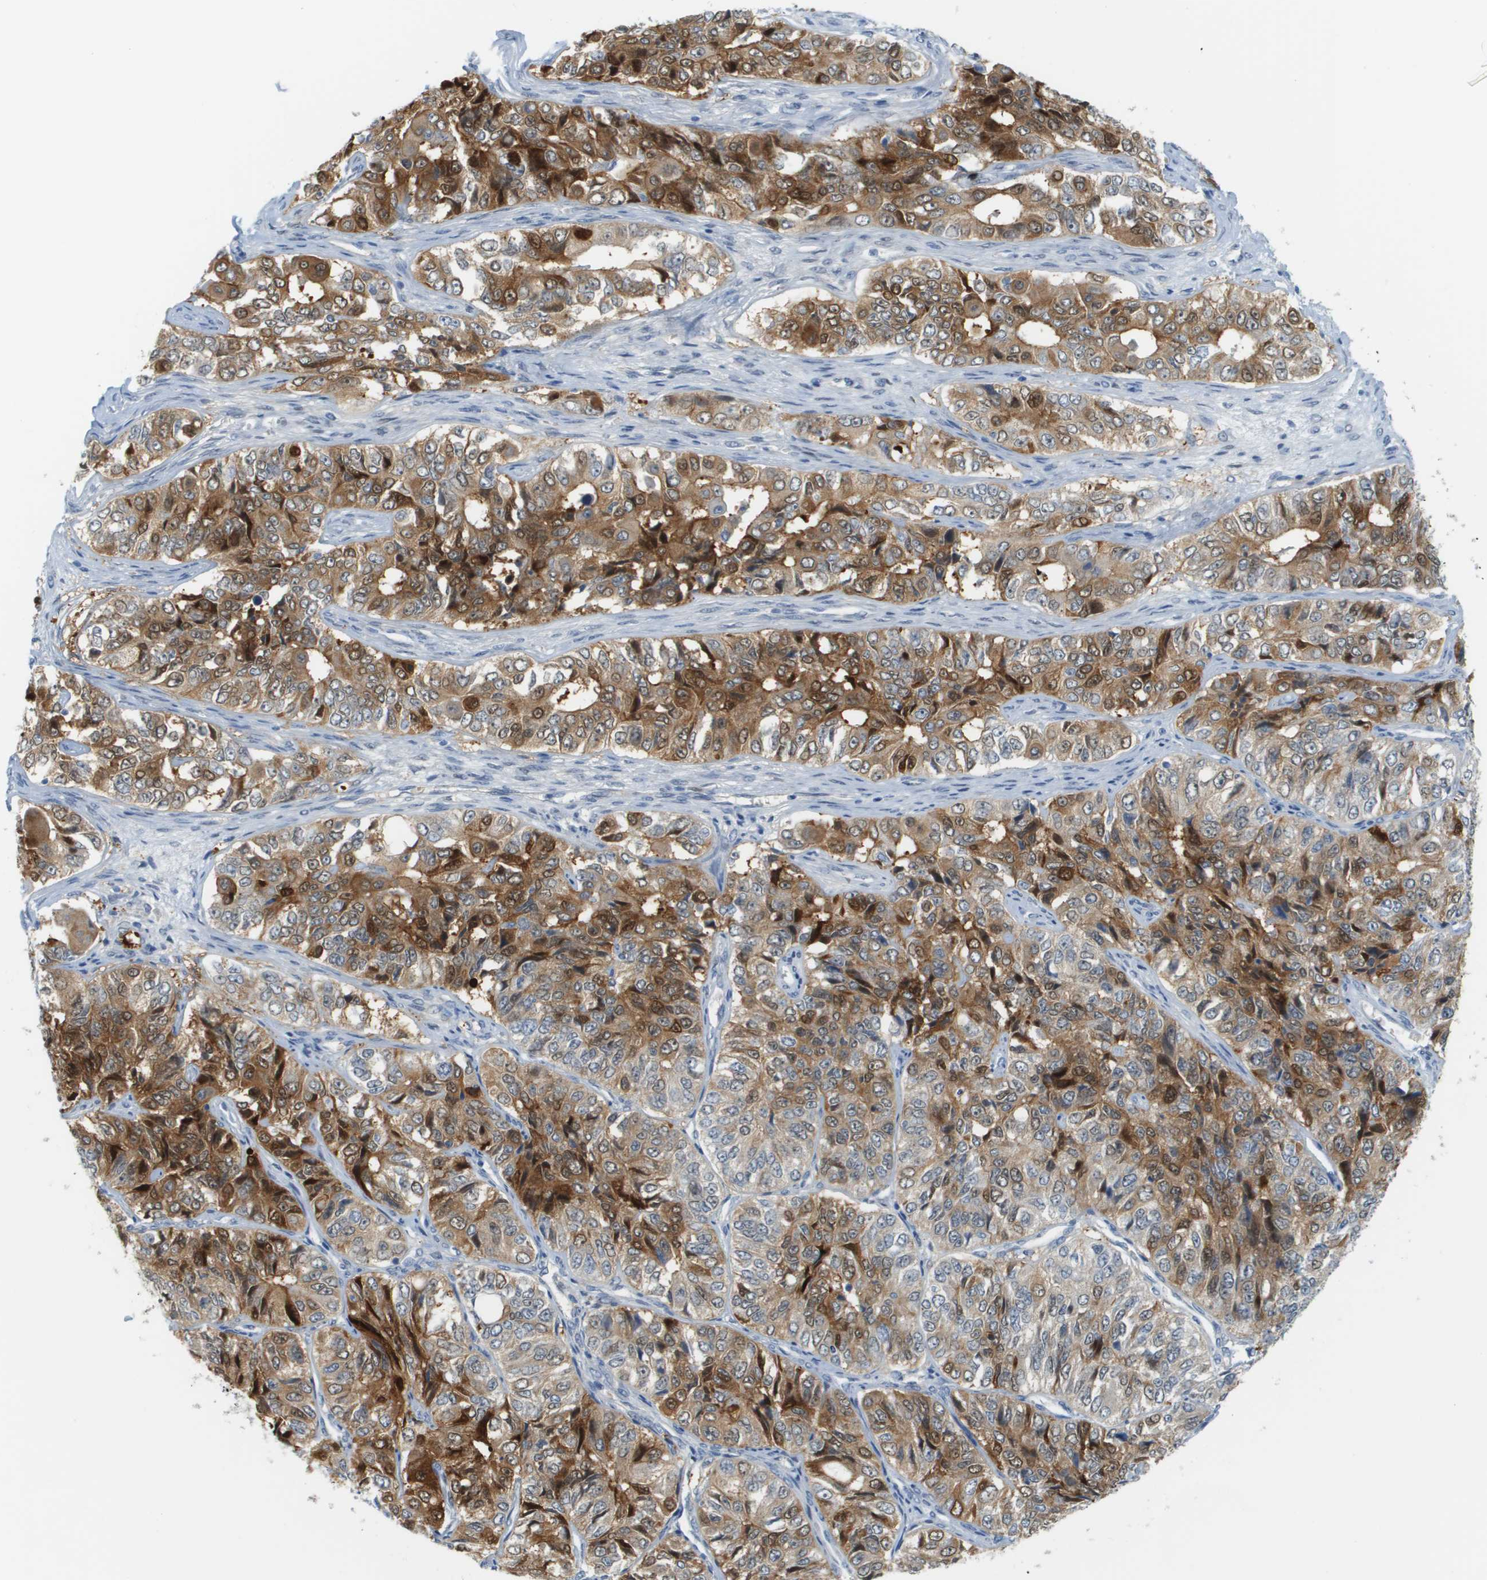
{"staining": {"intensity": "strong", "quantity": ">75%", "location": "cytoplasmic/membranous"}, "tissue": "ovarian cancer", "cell_type": "Tumor cells", "image_type": "cancer", "snomed": [{"axis": "morphology", "description": "Carcinoma, endometroid"}, {"axis": "topography", "description": "Ovary"}], "caption": "Immunohistochemistry (IHC) micrograph of human ovarian cancer stained for a protein (brown), which reveals high levels of strong cytoplasmic/membranous positivity in about >75% of tumor cells.", "gene": "CUL9", "patient": {"sex": "female", "age": 51}}